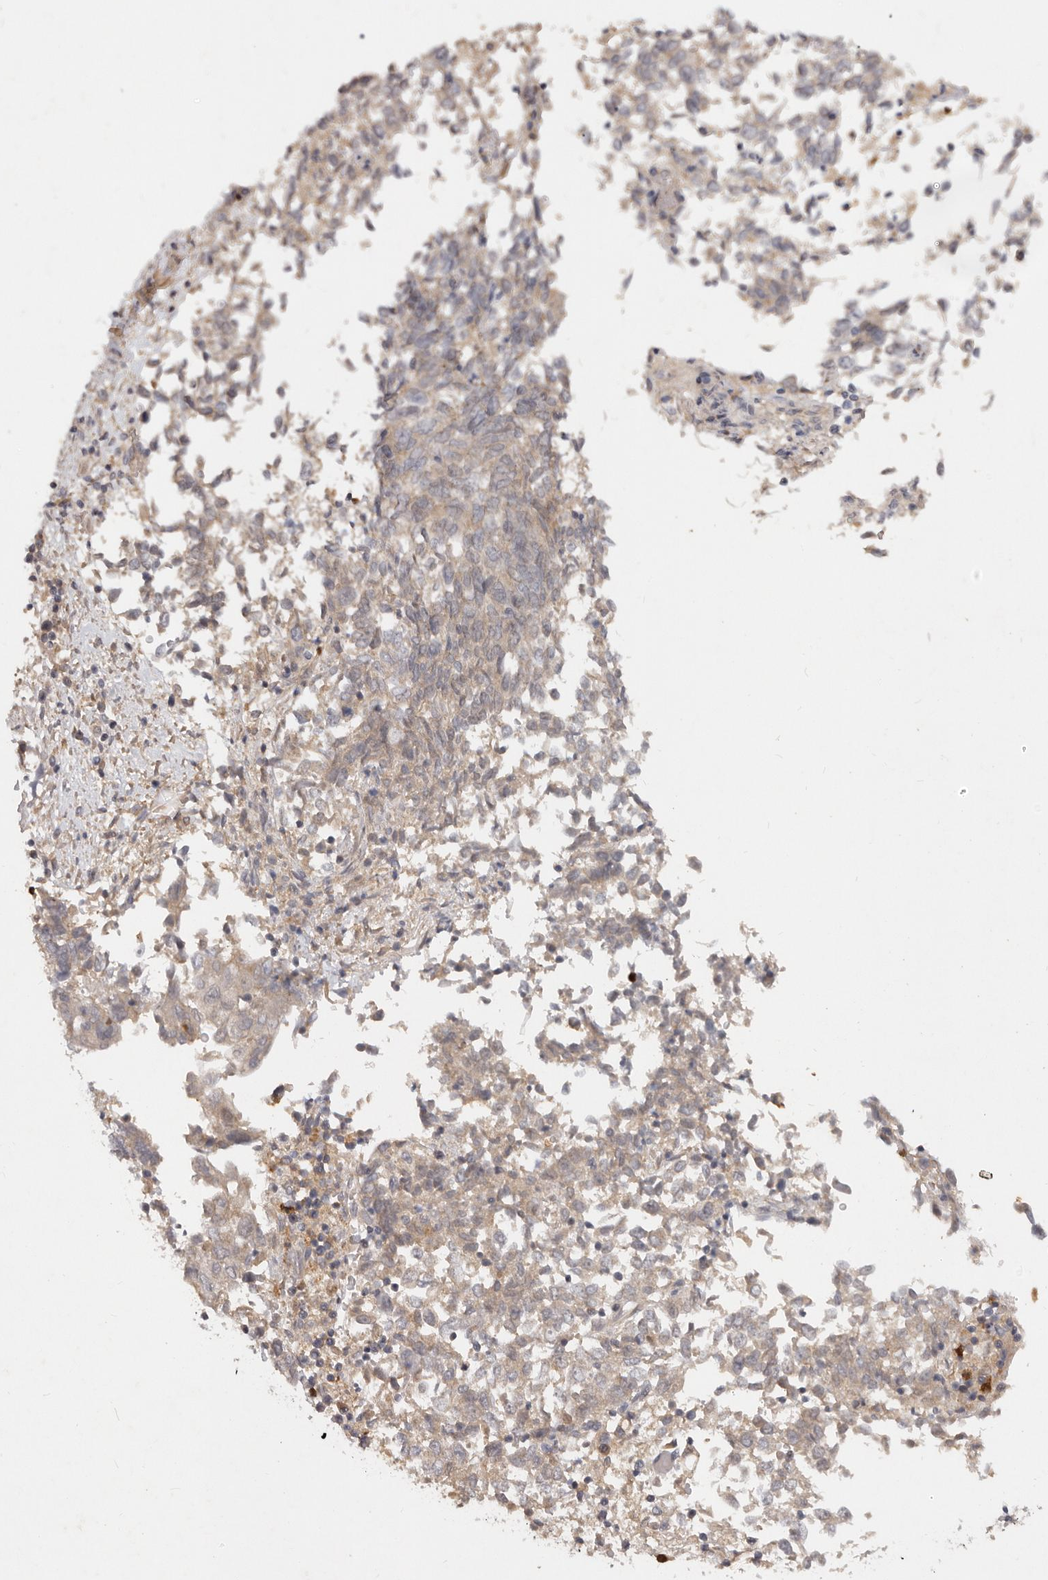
{"staining": {"intensity": "weak", "quantity": "25%-75%", "location": "cytoplasmic/membranous"}, "tissue": "endometrial cancer", "cell_type": "Tumor cells", "image_type": "cancer", "snomed": [{"axis": "morphology", "description": "Adenocarcinoma, NOS"}, {"axis": "topography", "description": "Endometrium"}], "caption": "Adenocarcinoma (endometrial) tissue displays weak cytoplasmic/membranous staining in approximately 25%-75% of tumor cells, visualized by immunohistochemistry.", "gene": "USP49", "patient": {"sex": "female", "age": 80}}